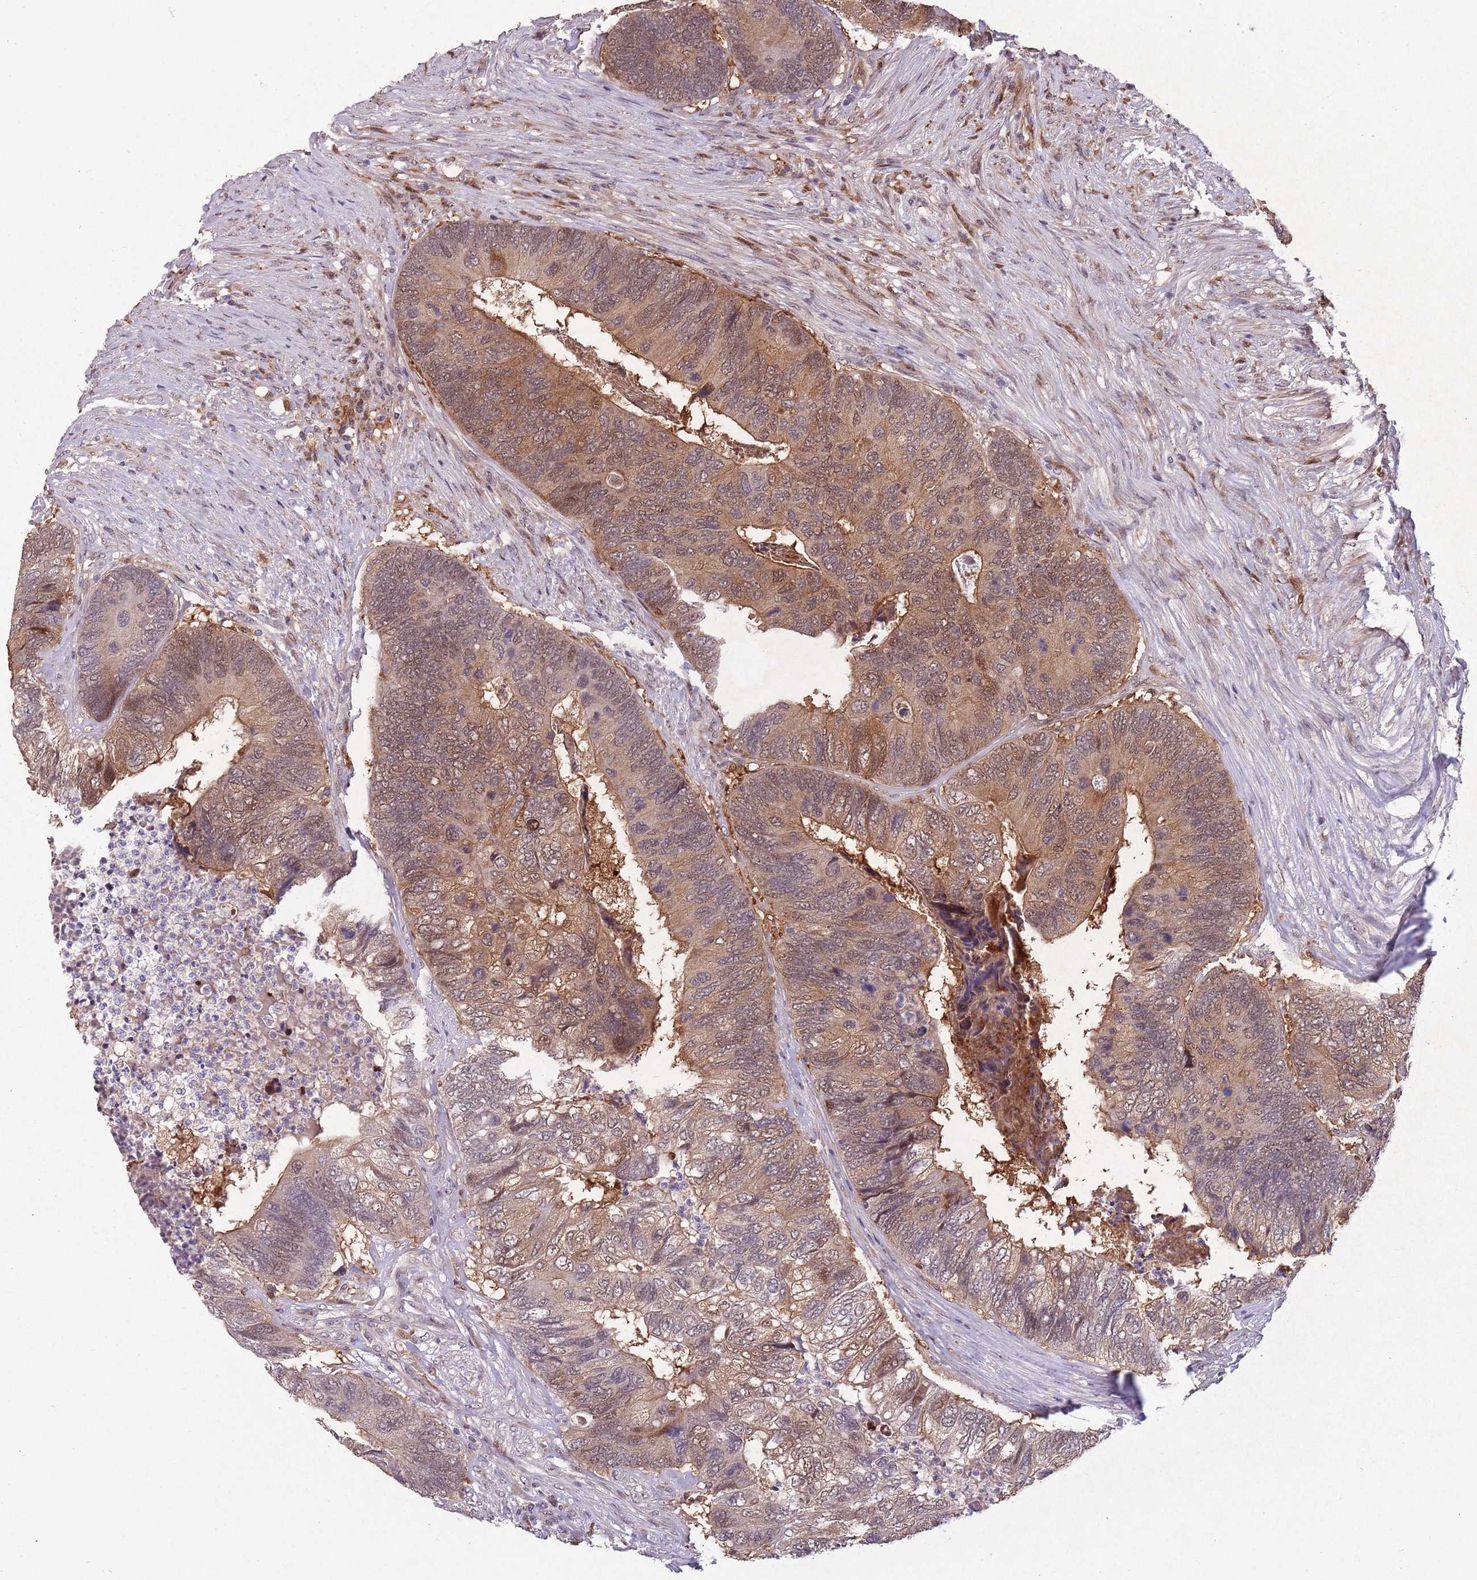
{"staining": {"intensity": "moderate", "quantity": "25%-75%", "location": "cytoplasmic/membranous,nuclear"}, "tissue": "colorectal cancer", "cell_type": "Tumor cells", "image_type": "cancer", "snomed": [{"axis": "morphology", "description": "Adenocarcinoma, NOS"}, {"axis": "topography", "description": "Colon"}], "caption": "Tumor cells display moderate cytoplasmic/membranous and nuclear staining in about 25%-75% of cells in colorectal adenocarcinoma.", "gene": "ZNF639", "patient": {"sex": "female", "age": 67}}